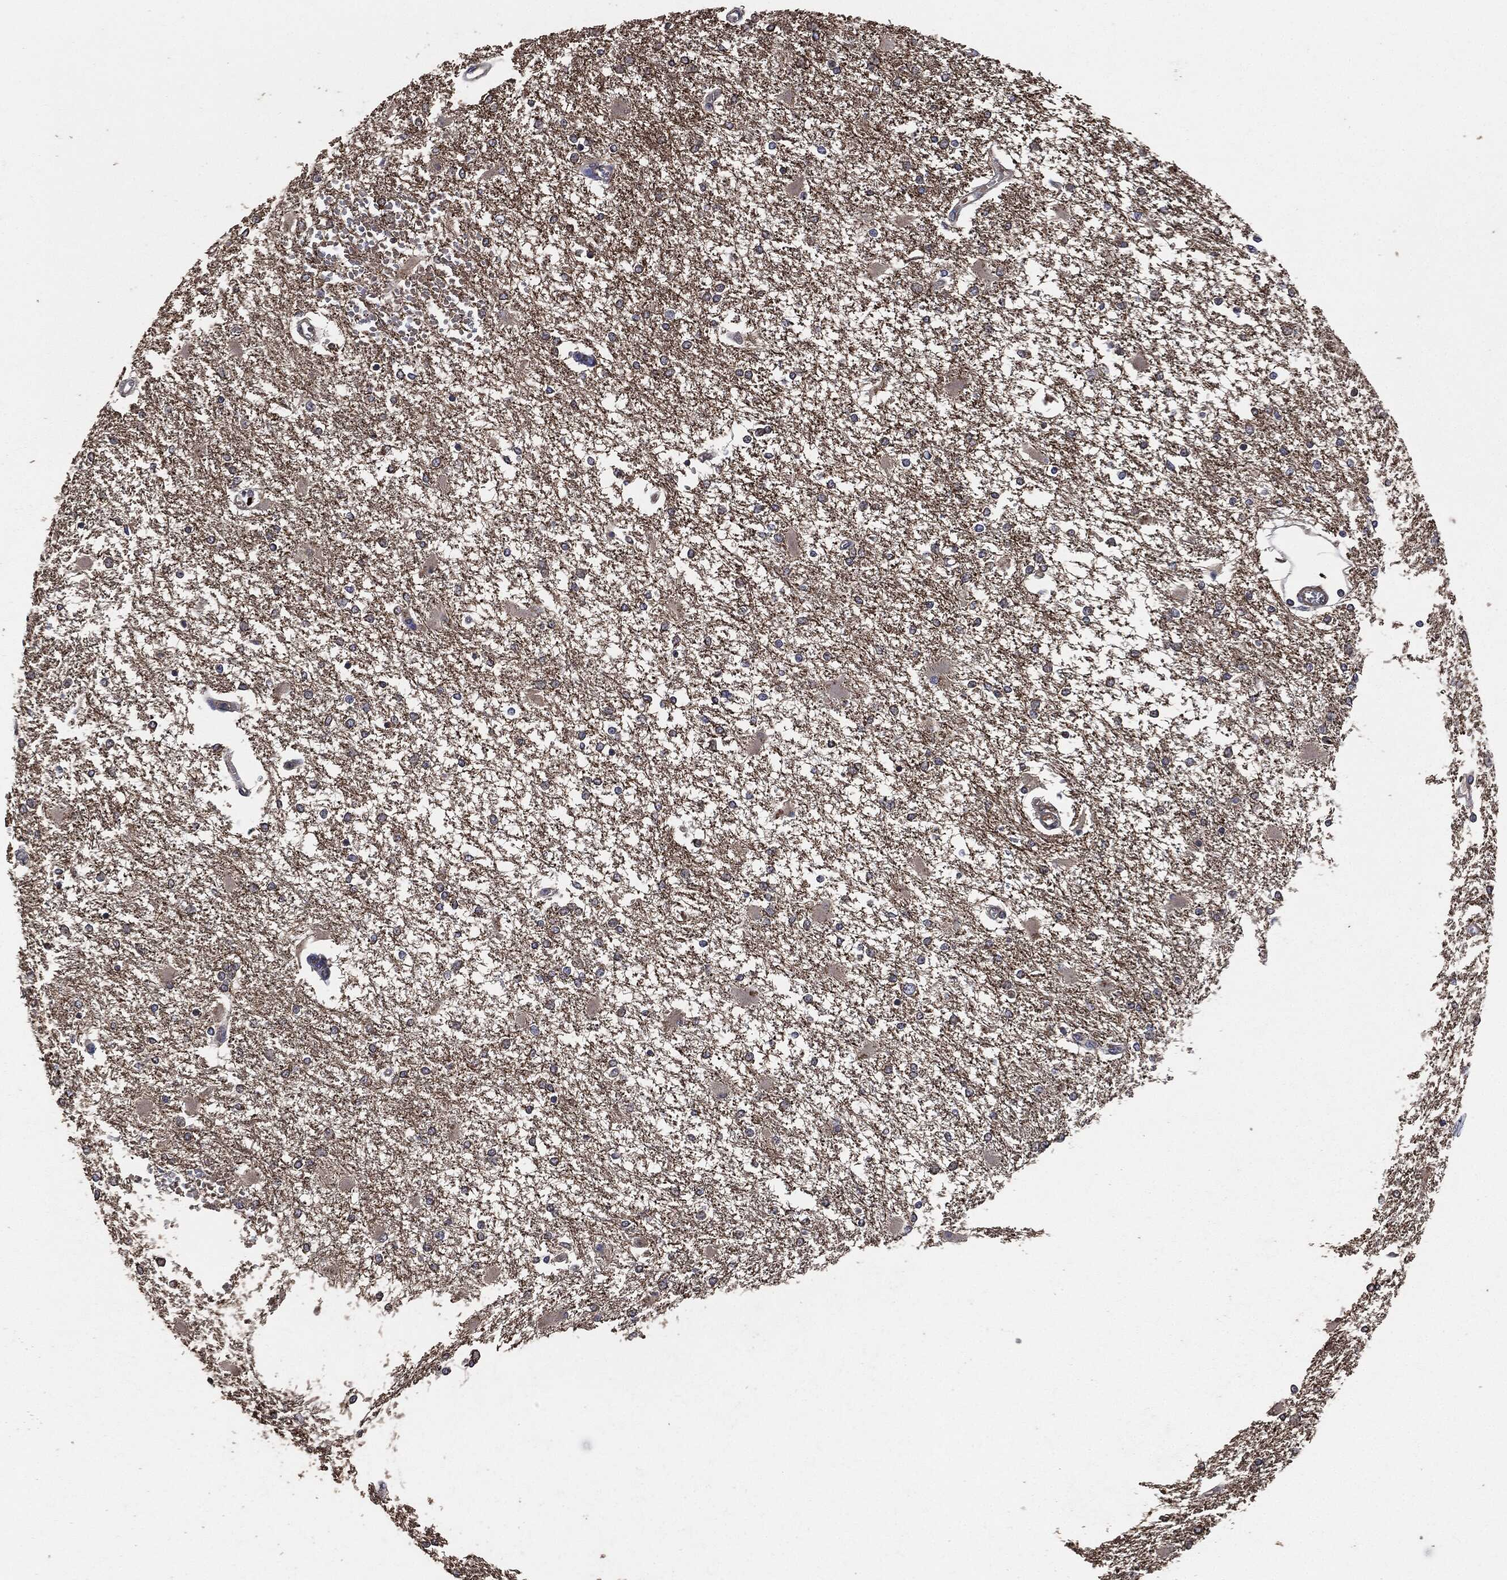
{"staining": {"intensity": "negative", "quantity": "none", "location": "none"}, "tissue": "glioma", "cell_type": "Tumor cells", "image_type": "cancer", "snomed": [{"axis": "morphology", "description": "Glioma, malignant, High grade"}, {"axis": "topography", "description": "Cerebral cortex"}], "caption": "An IHC histopathology image of malignant glioma (high-grade) is shown. There is no staining in tumor cells of malignant glioma (high-grade).", "gene": "STK3", "patient": {"sex": "male", "age": 79}}